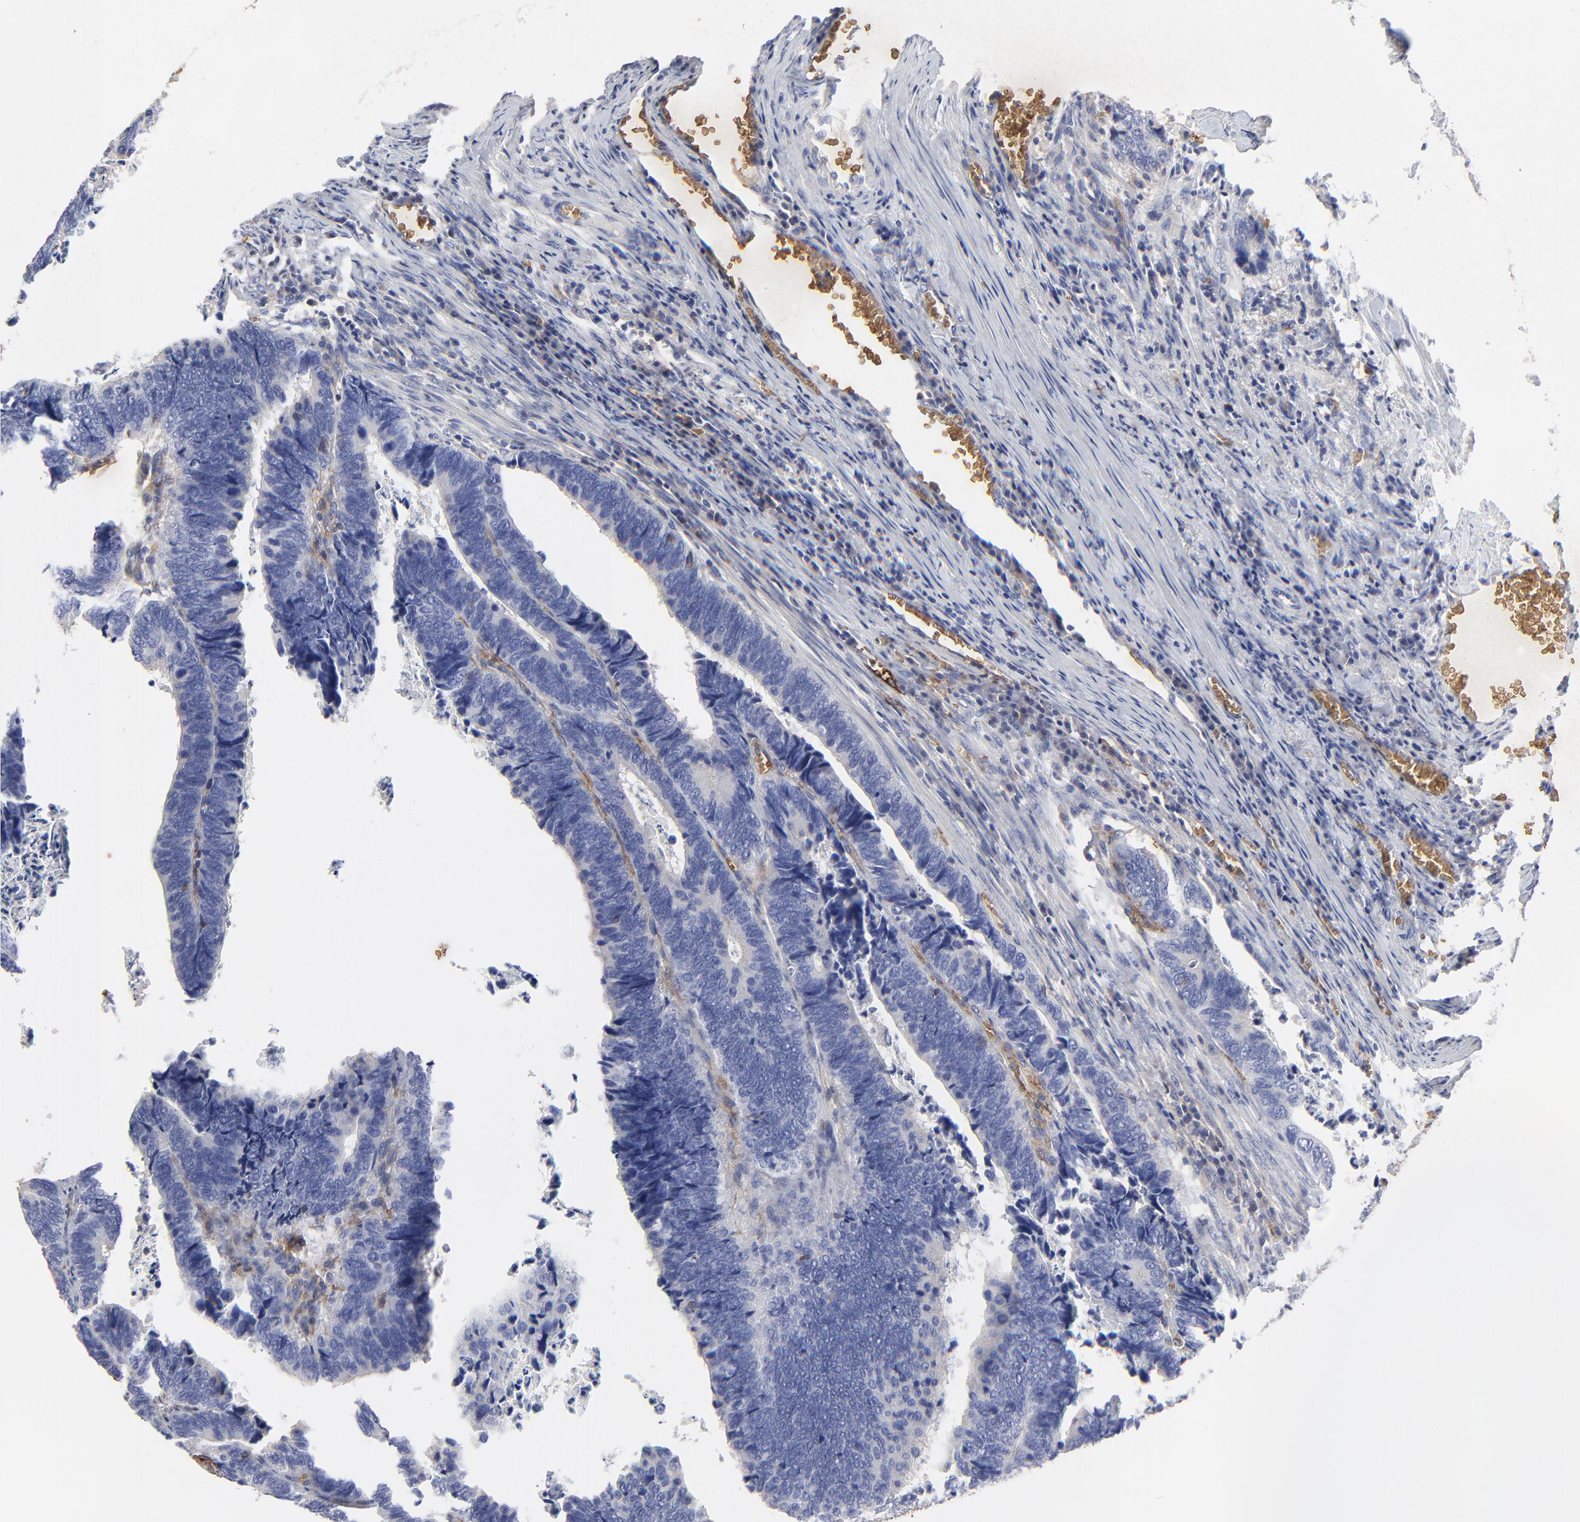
{"staining": {"intensity": "negative", "quantity": "none", "location": "none"}, "tissue": "colorectal cancer", "cell_type": "Tumor cells", "image_type": "cancer", "snomed": [{"axis": "morphology", "description": "Adenocarcinoma, NOS"}, {"axis": "topography", "description": "Colon"}], "caption": "The immunohistochemistry photomicrograph has no significant expression in tumor cells of adenocarcinoma (colorectal) tissue.", "gene": "PAG1", "patient": {"sex": "male", "age": 72}}